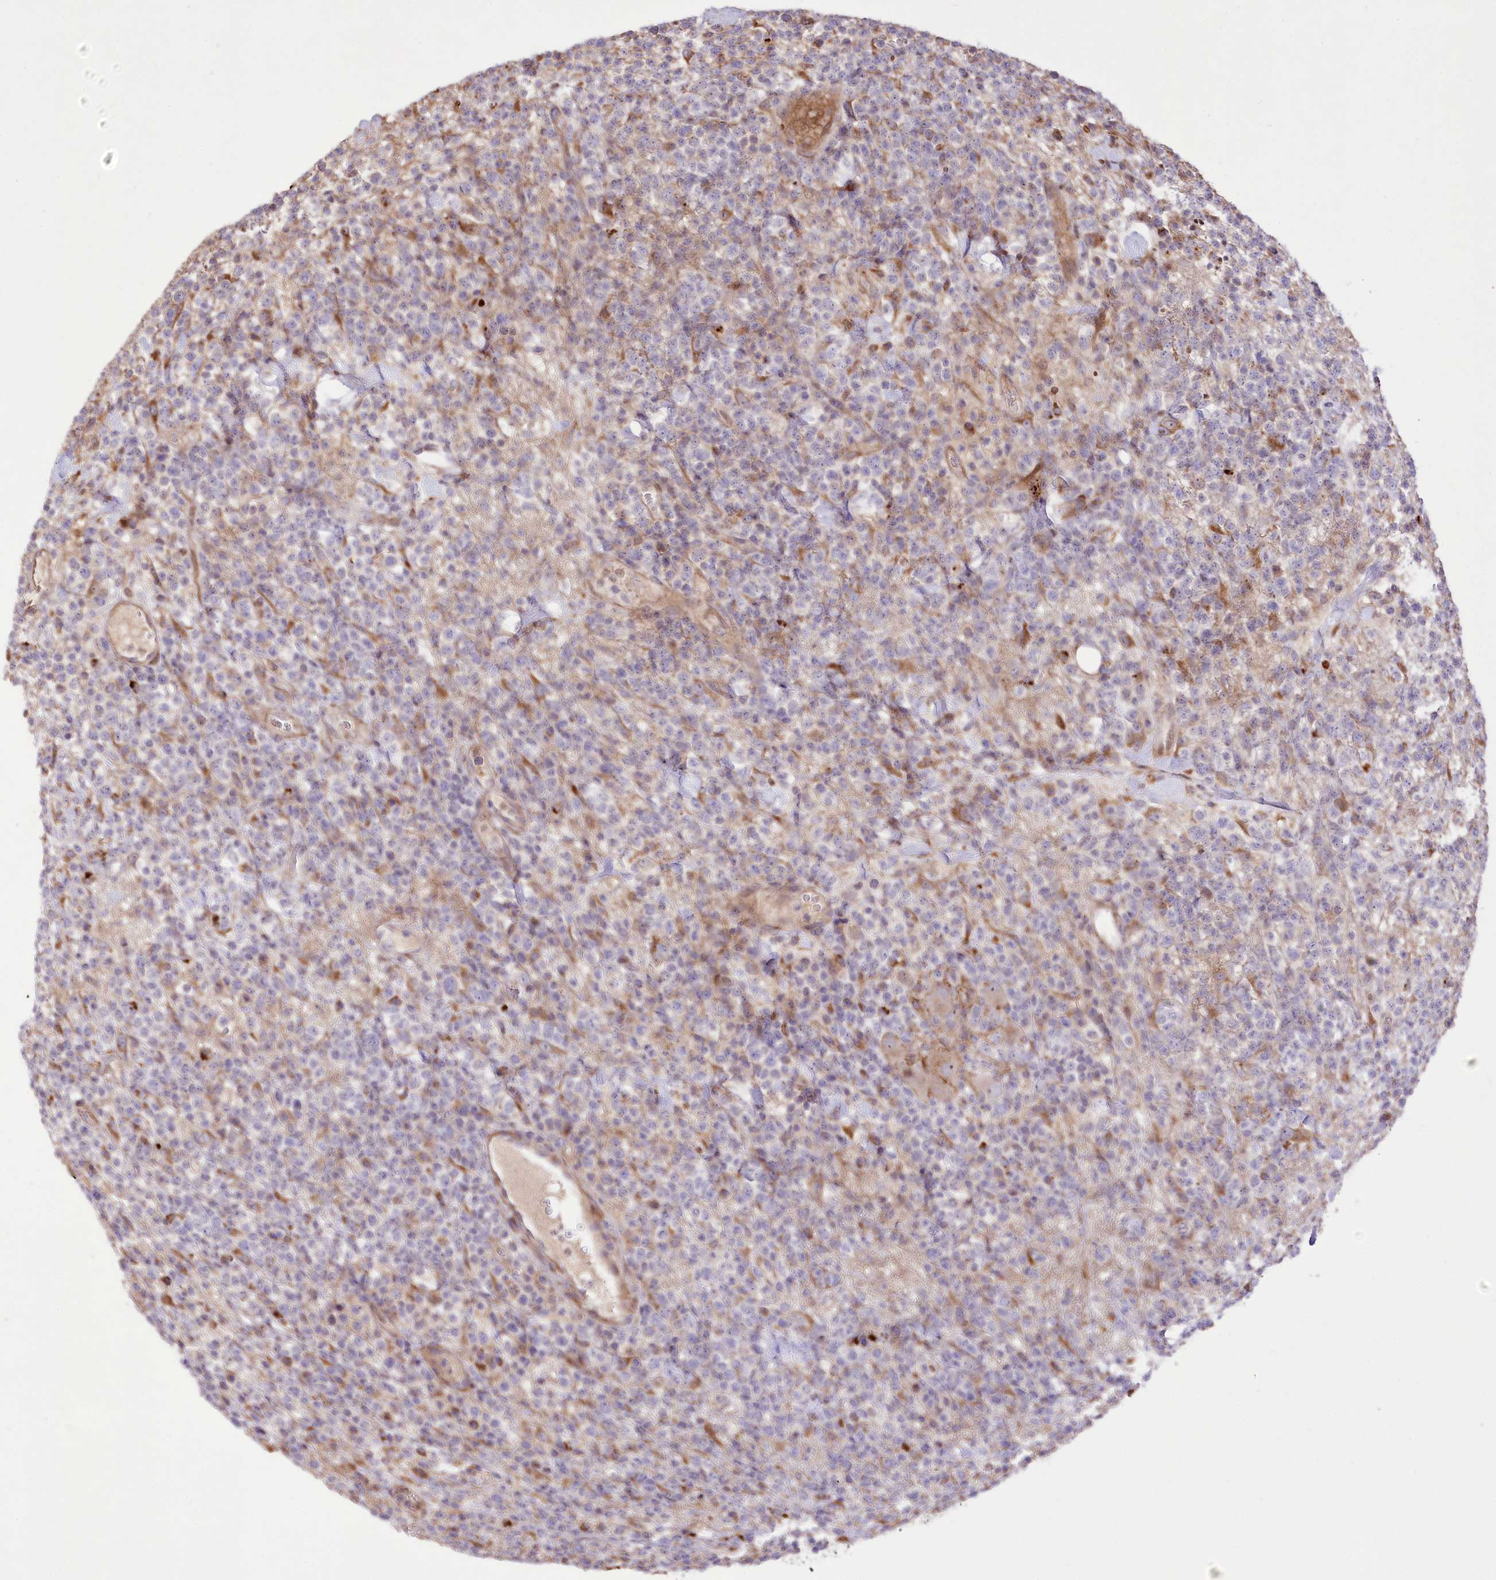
{"staining": {"intensity": "weak", "quantity": "<25%", "location": "cytoplasmic/membranous"}, "tissue": "lymphoma", "cell_type": "Tumor cells", "image_type": "cancer", "snomed": [{"axis": "morphology", "description": "Malignant lymphoma, non-Hodgkin's type, High grade"}, {"axis": "topography", "description": "Colon"}], "caption": "Immunohistochemistry (IHC) of high-grade malignant lymphoma, non-Hodgkin's type reveals no expression in tumor cells.", "gene": "RNF24", "patient": {"sex": "female", "age": 53}}